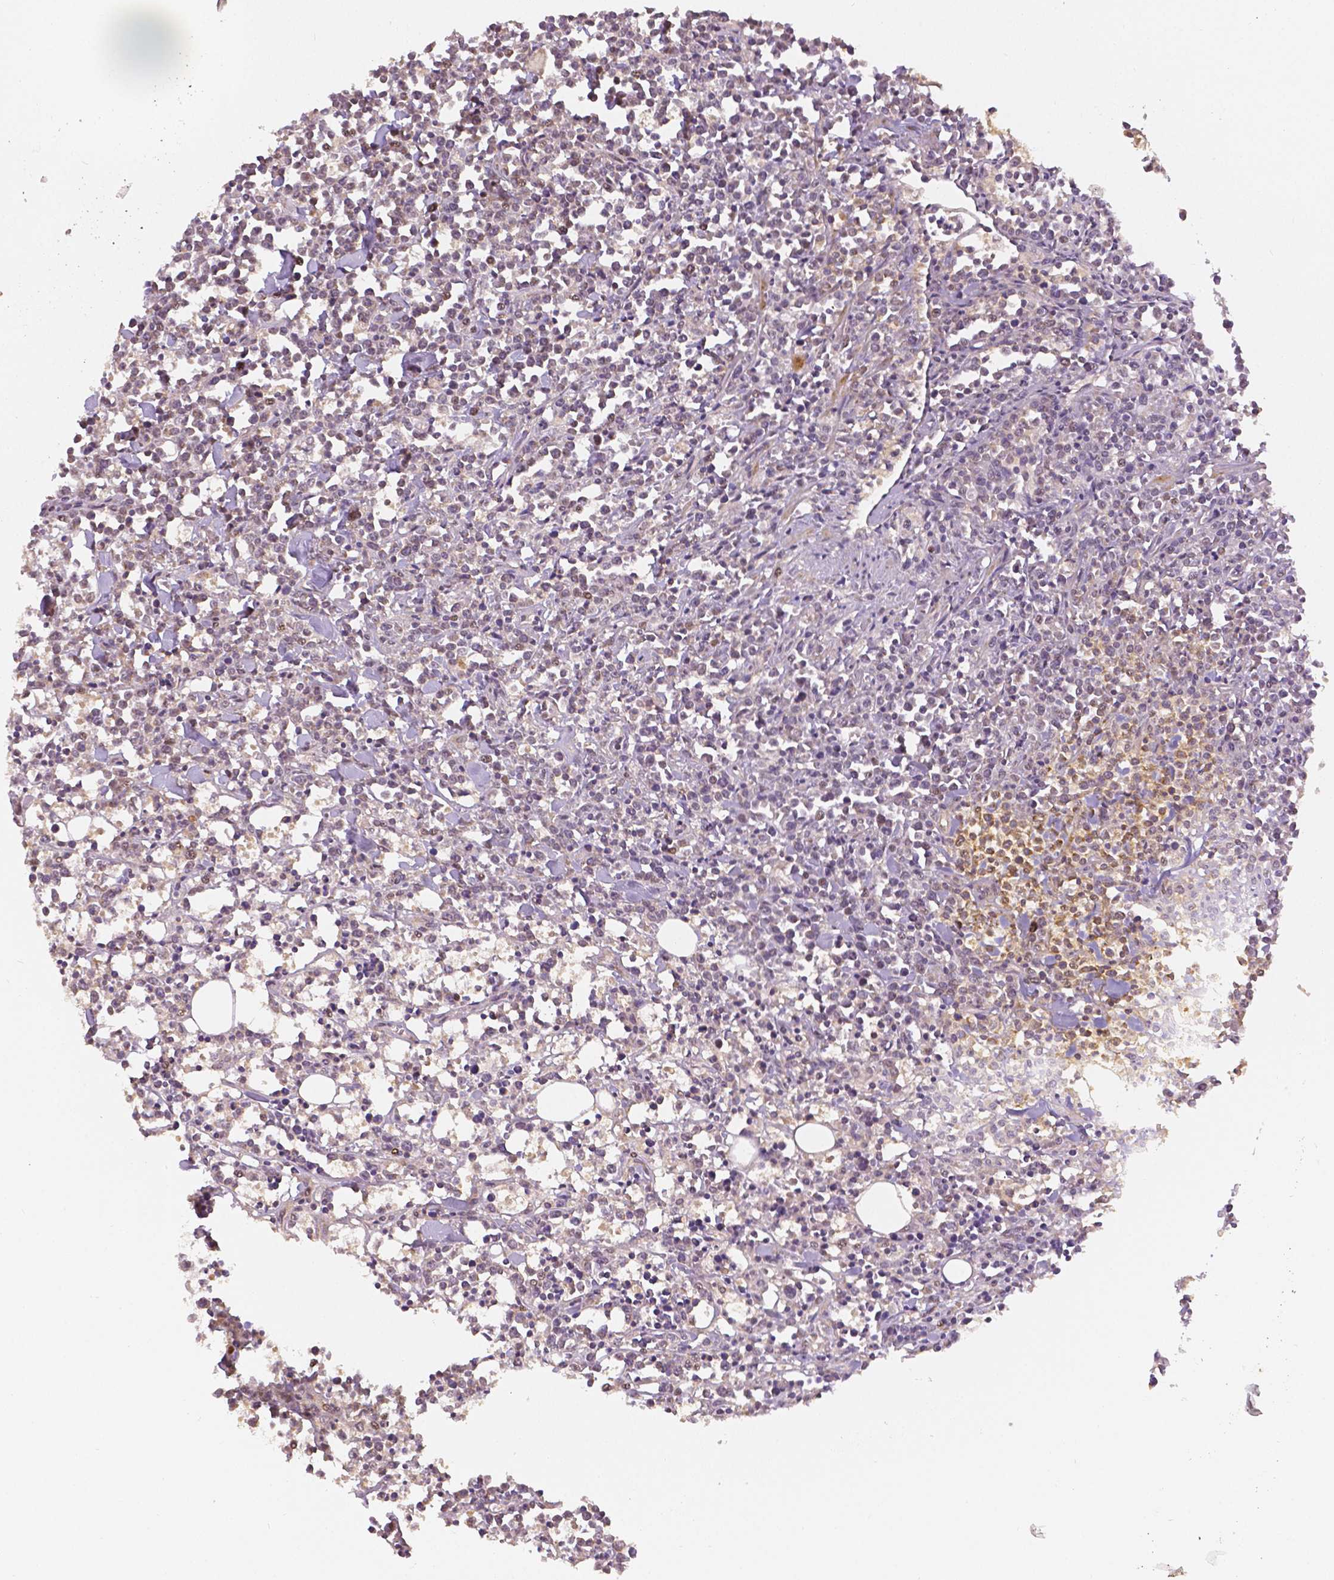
{"staining": {"intensity": "weak", "quantity": "25%-75%", "location": "cytoplasmic/membranous,nuclear"}, "tissue": "lymphoma", "cell_type": "Tumor cells", "image_type": "cancer", "snomed": [{"axis": "morphology", "description": "Malignant lymphoma, non-Hodgkin's type, High grade"}, {"axis": "topography", "description": "Small intestine"}], "caption": "Immunohistochemical staining of human lymphoma exhibits weak cytoplasmic/membranous and nuclear protein positivity in approximately 25%-75% of tumor cells.", "gene": "RHOT1", "patient": {"sex": "female", "age": 56}}